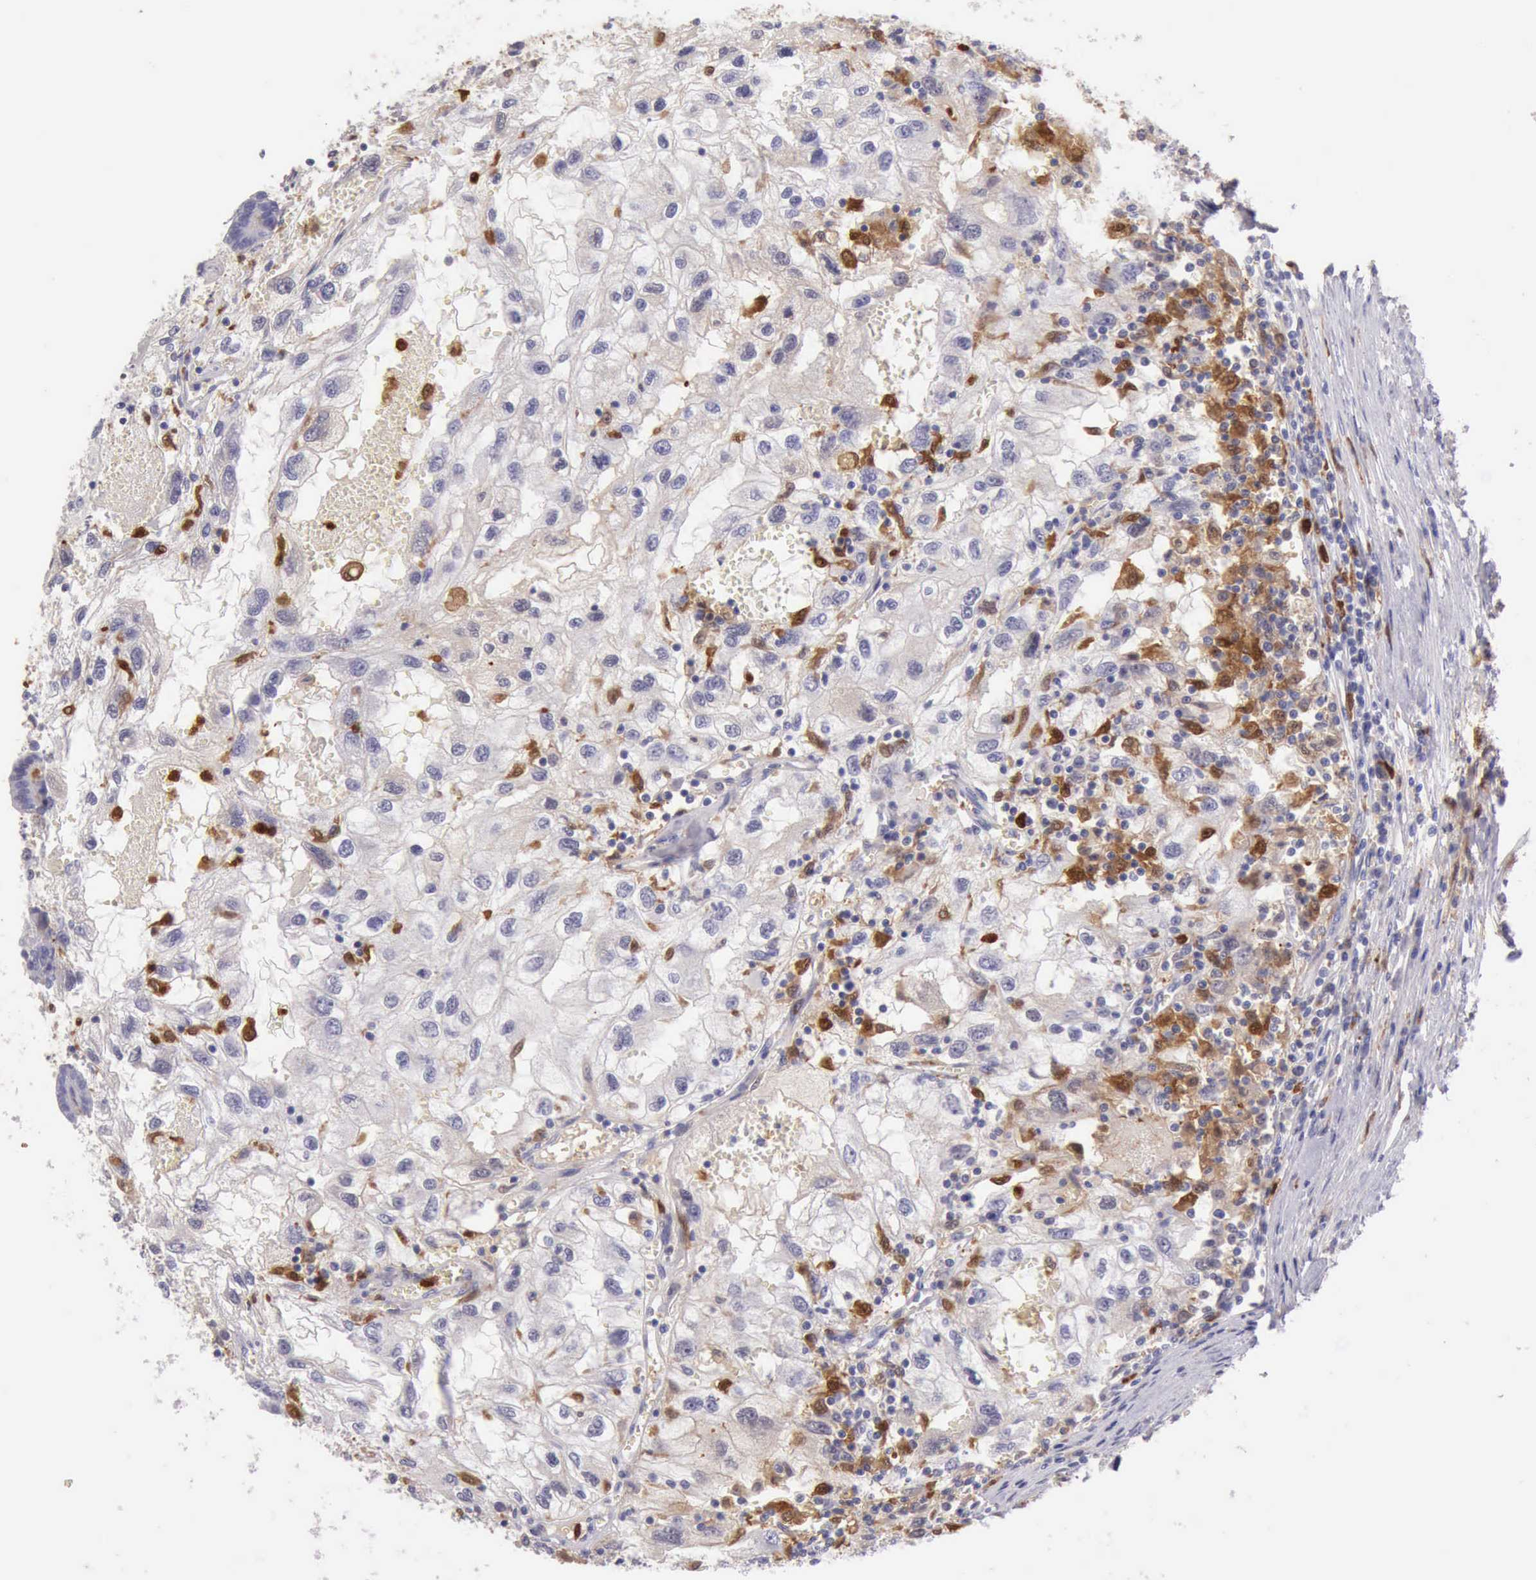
{"staining": {"intensity": "negative", "quantity": "none", "location": "none"}, "tissue": "renal cancer", "cell_type": "Tumor cells", "image_type": "cancer", "snomed": [{"axis": "morphology", "description": "Normal tissue, NOS"}, {"axis": "morphology", "description": "Adenocarcinoma, NOS"}, {"axis": "topography", "description": "Kidney"}], "caption": "High magnification brightfield microscopy of adenocarcinoma (renal) stained with DAB (brown) and counterstained with hematoxylin (blue): tumor cells show no significant expression.", "gene": "CSTA", "patient": {"sex": "male", "age": 71}}